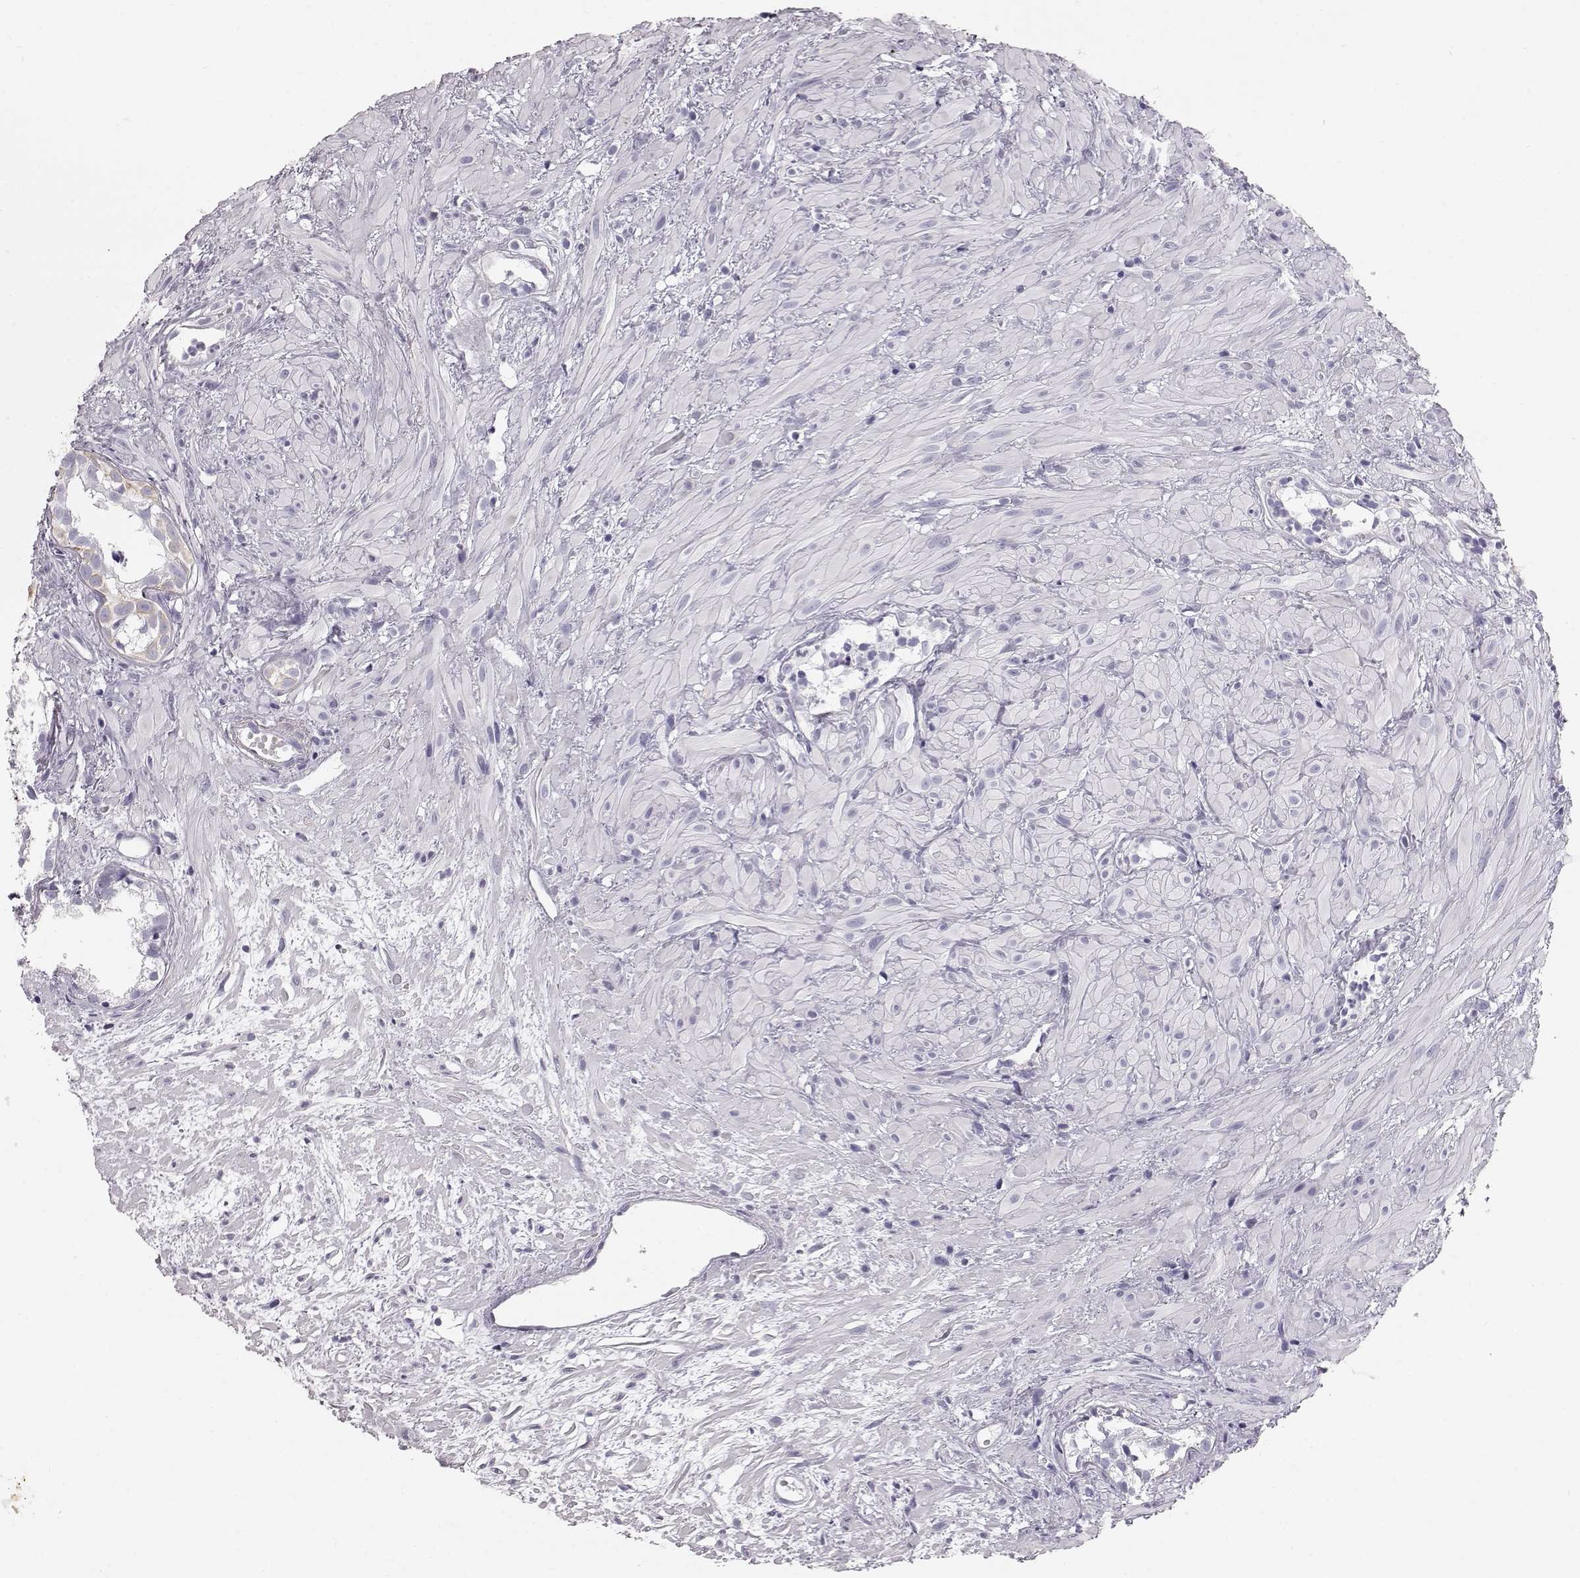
{"staining": {"intensity": "negative", "quantity": "none", "location": "none"}, "tissue": "prostate cancer", "cell_type": "Tumor cells", "image_type": "cancer", "snomed": [{"axis": "morphology", "description": "Adenocarcinoma, High grade"}, {"axis": "topography", "description": "Prostate"}], "caption": "This image is of prostate cancer stained with immunohistochemistry (IHC) to label a protein in brown with the nuclei are counter-stained blue. There is no positivity in tumor cells.", "gene": "KRT33A", "patient": {"sex": "male", "age": 79}}